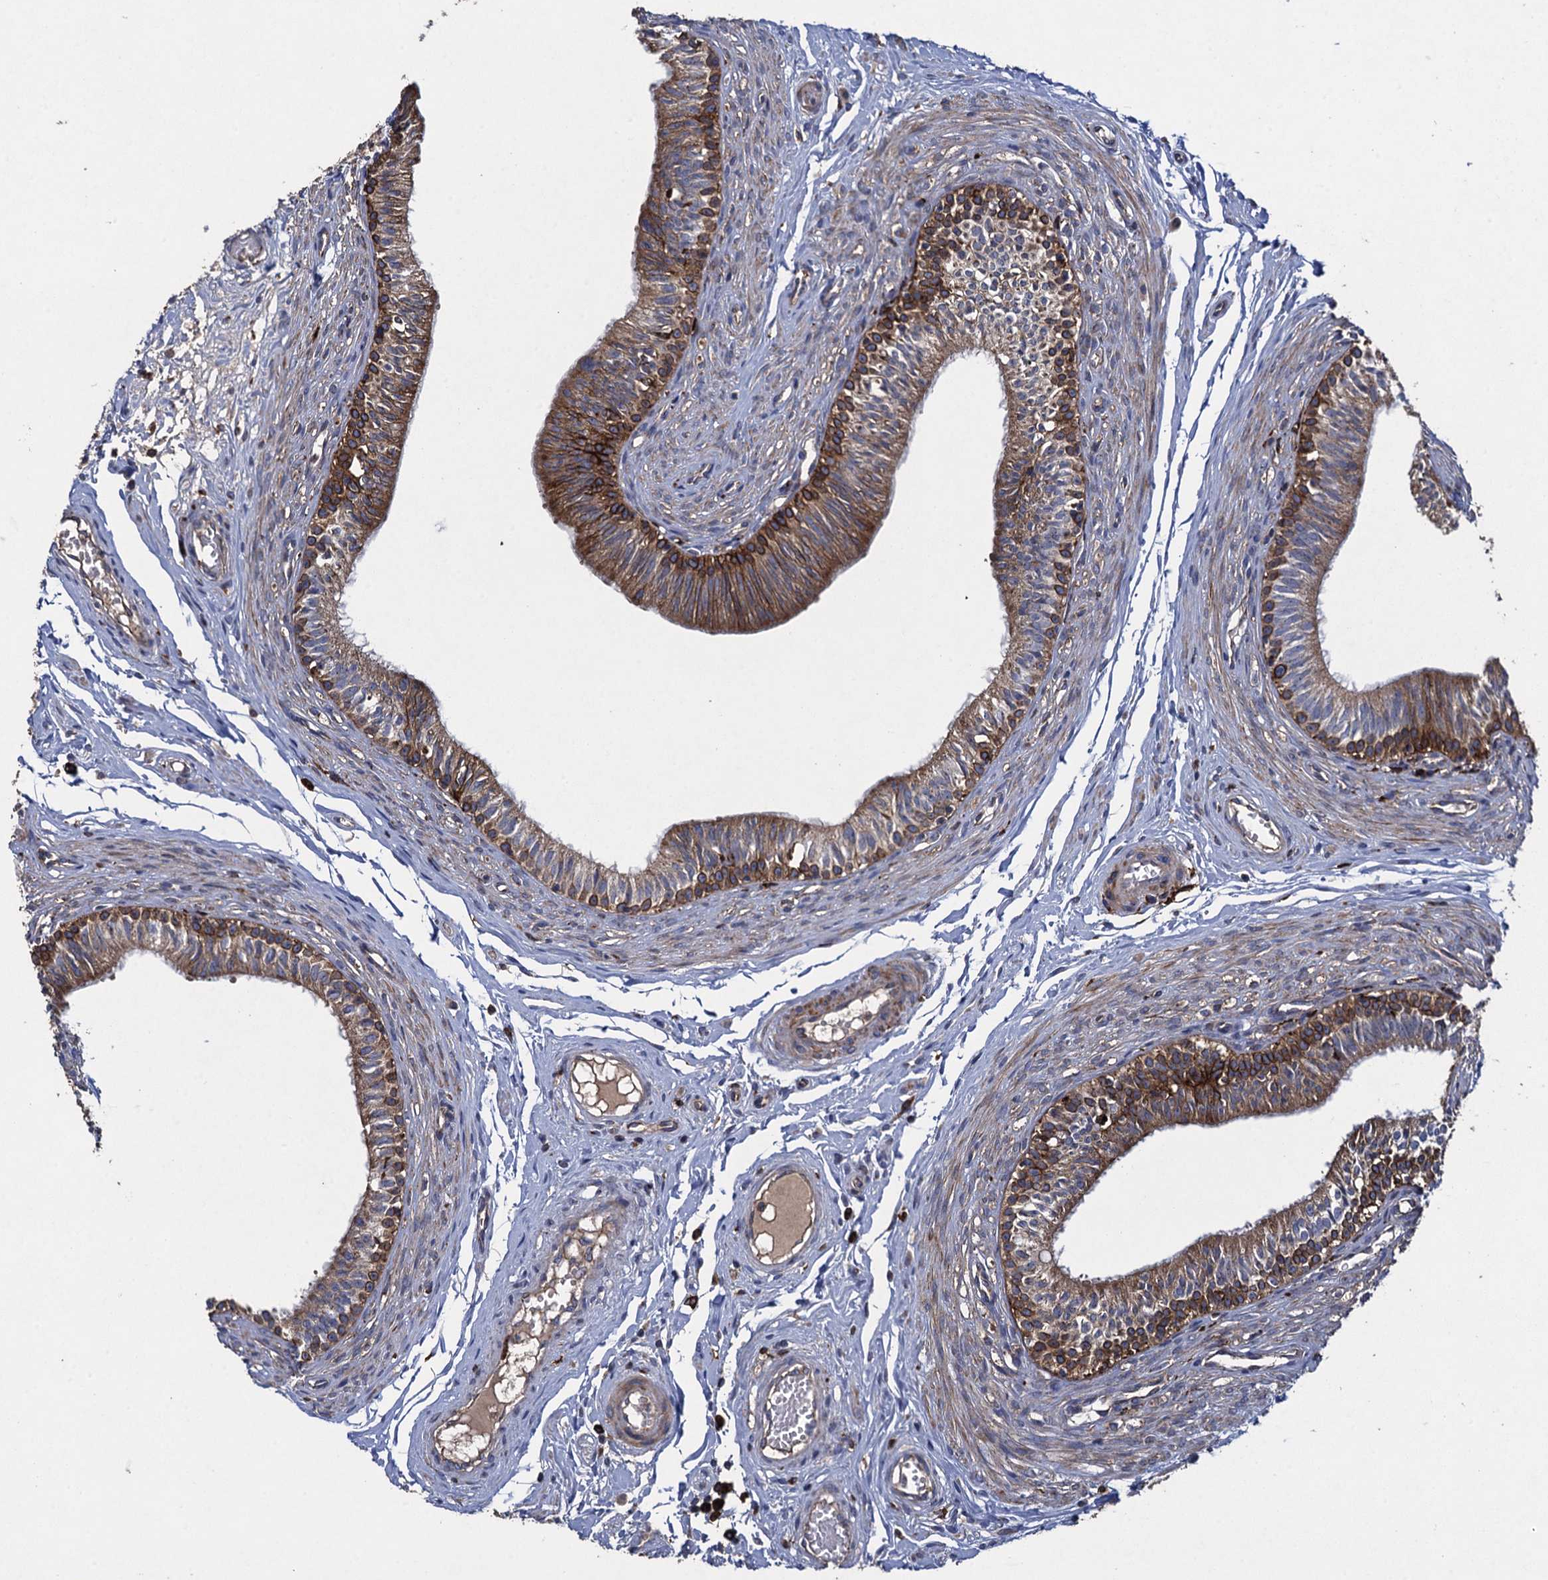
{"staining": {"intensity": "moderate", "quantity": ">75%", "location": "cytoplasmic/membranous"}, "tissue": "epididymis", "cell_type": "Glandular cells", "image_type": "normal", "snomed": [{"axis": "morphology", "description": "Normal tissue, NOS"}, {"axis": "topography", "description": "Epididymis, spermatic cord, NOS"}], "caption": "Protein staining exhibits moderate cytoplasmic/membranous staining in about >75% of glandular cells in benign epididymis.", "gene": "TXNDC11", "patient": {"sex": "male", "age": 22}}